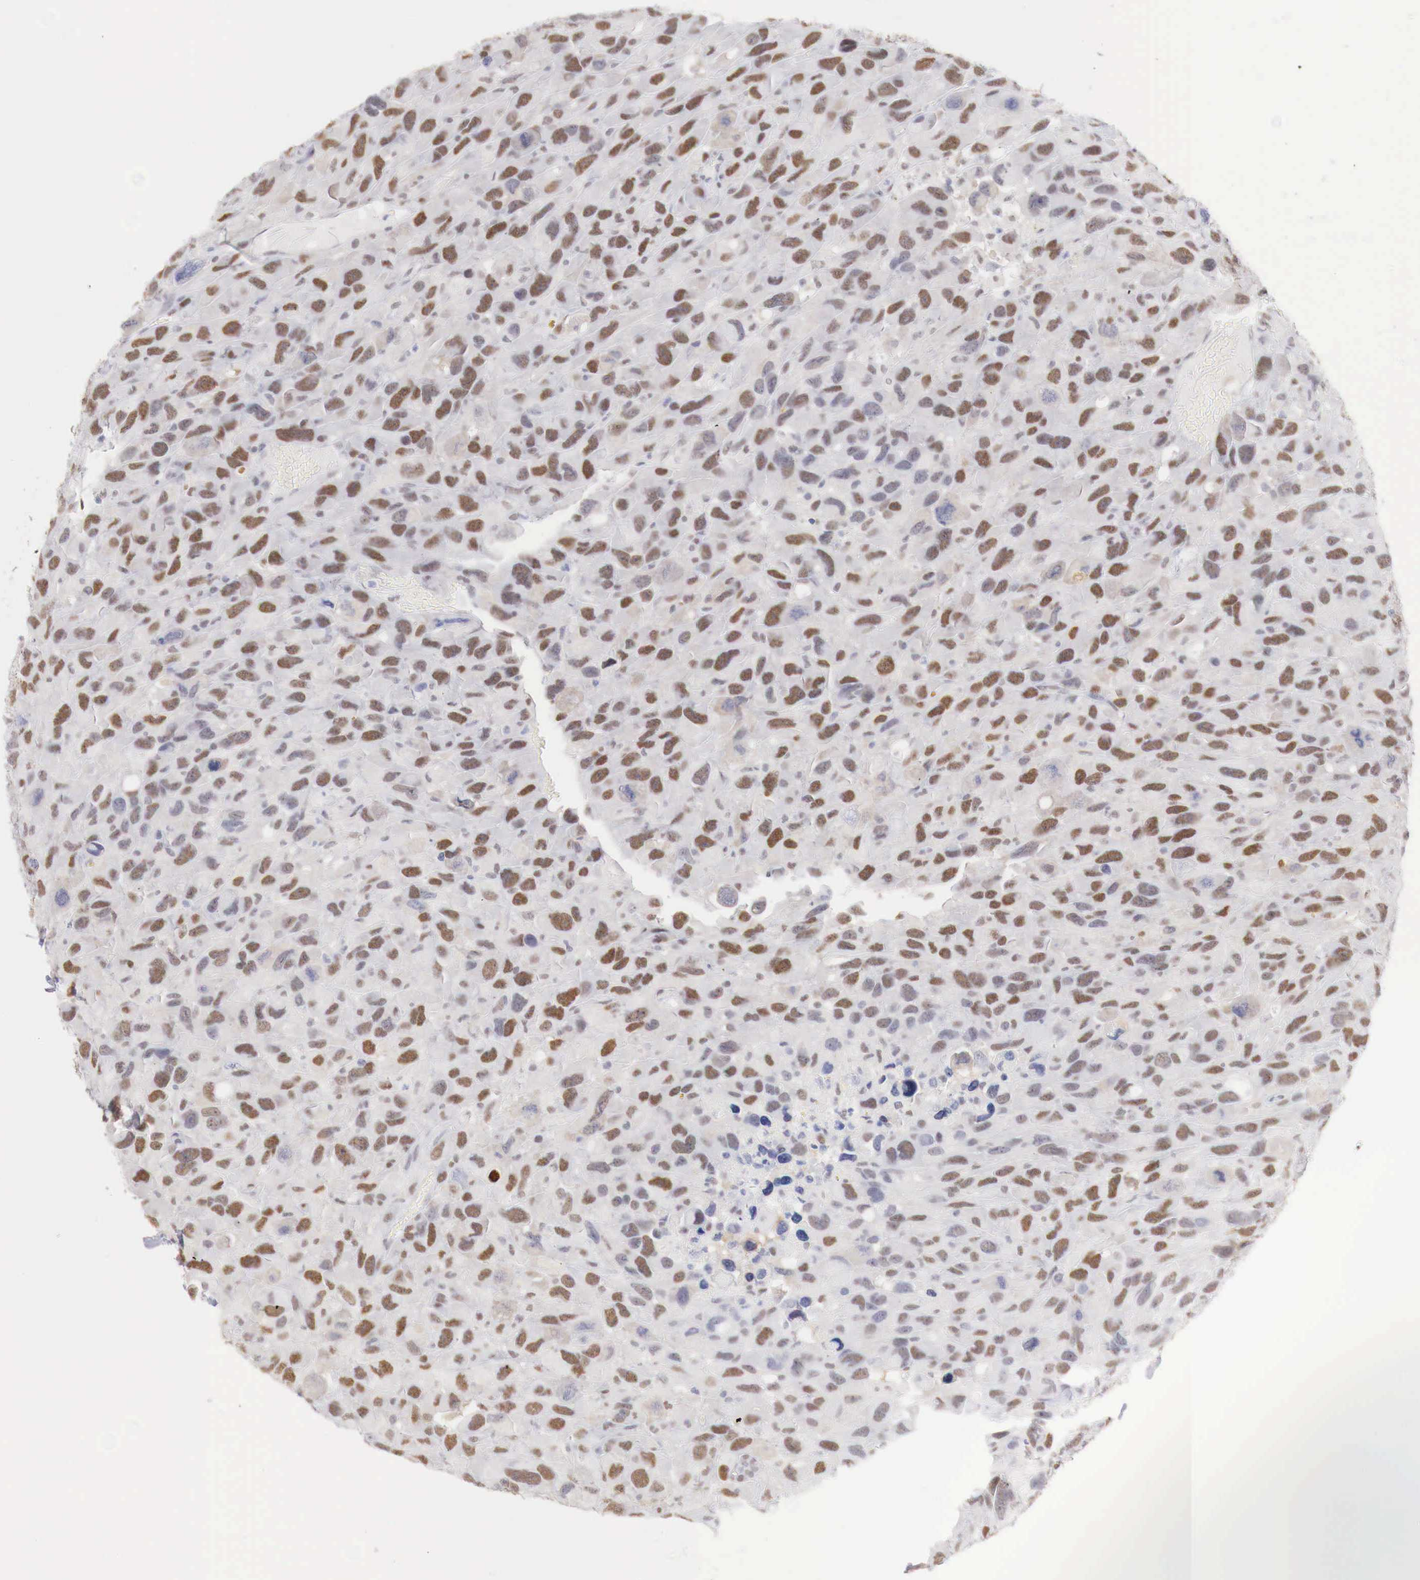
{"staining": {"intensity": "moderate", "quantity": "25%-75%", "location": "nuclear"}, "tissue": "renal cancer", "cell_type": "Tumor cells", "image_type": "cancer", "snomed": [{"axis": "morphology", "description": "Adenocarcinoma, NOS"}, {"axis": "topography", "description": "Kidney"}], "caption": "A photomicrograph of adenocarcinoma (renal) stained for a protein demonstrates moderate nuclear brown staining in tumor cells.", "gene": "FOXP2", "patient": {"sex": "male", "age": 79}}